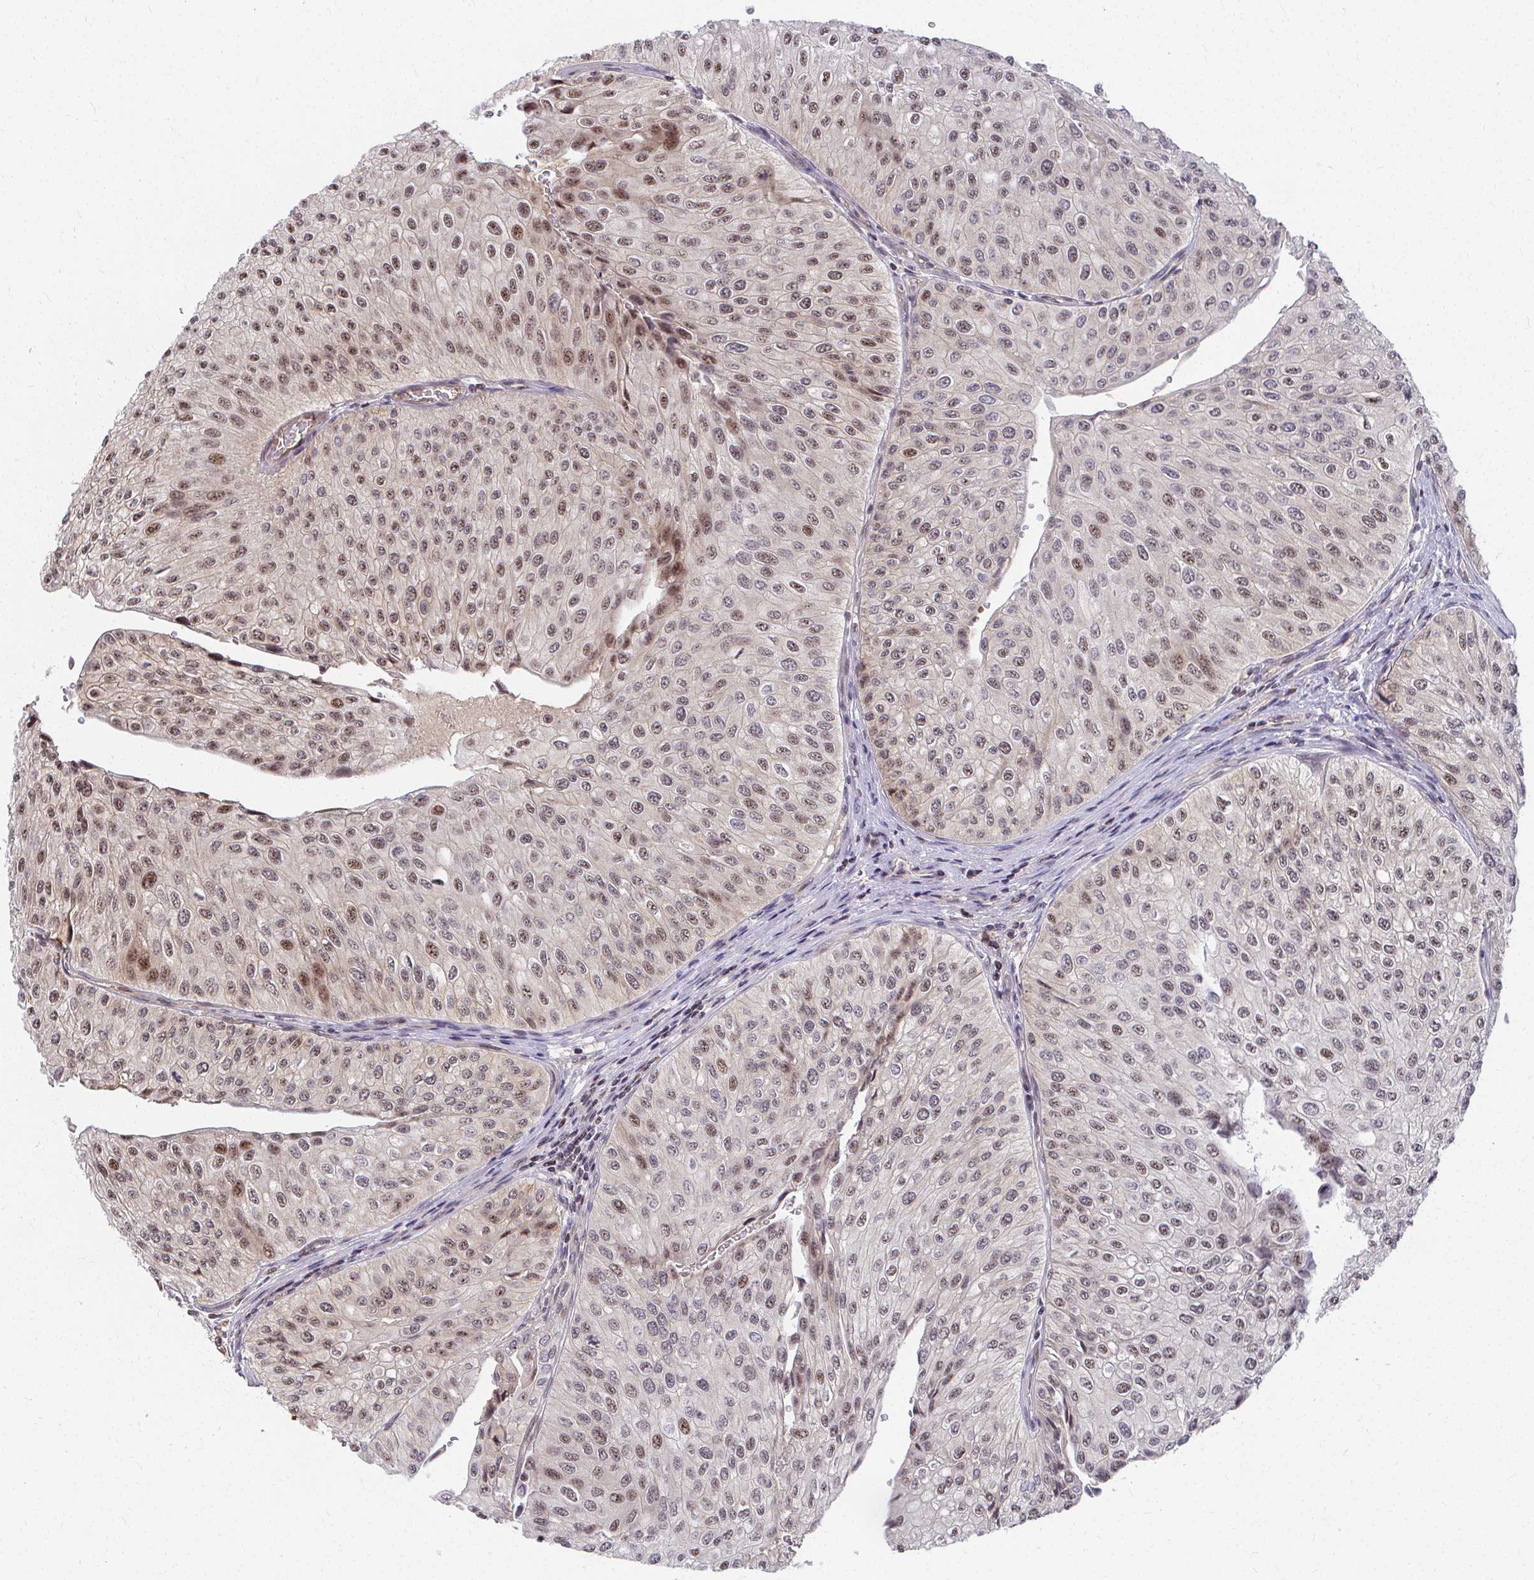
{"staining": {"intensity": "moderate", "quantity": "25%-75%", "location": "nuclear"}, "tissue": "urothelial cancer", "cell_type": "Tumor cells", "image_type": "cancer", "snomed": [{"axis": "morphology", "description": "Urothelial carcinoma, NOS"}, {"axis": "topography", "description": "Urinary bladder"}], "caption": "The micrograph reveals staining of transitional cell carcinoma, revealing moderate nuclear protein staining (brown color) within tumor cells. The staining is performed using DAB brown chromogen to label protein expression. The nuclei are counter-stained blue using hematoxylin.", "gene": "ANK3", "patient": {"sex": "male", "age": 67}}